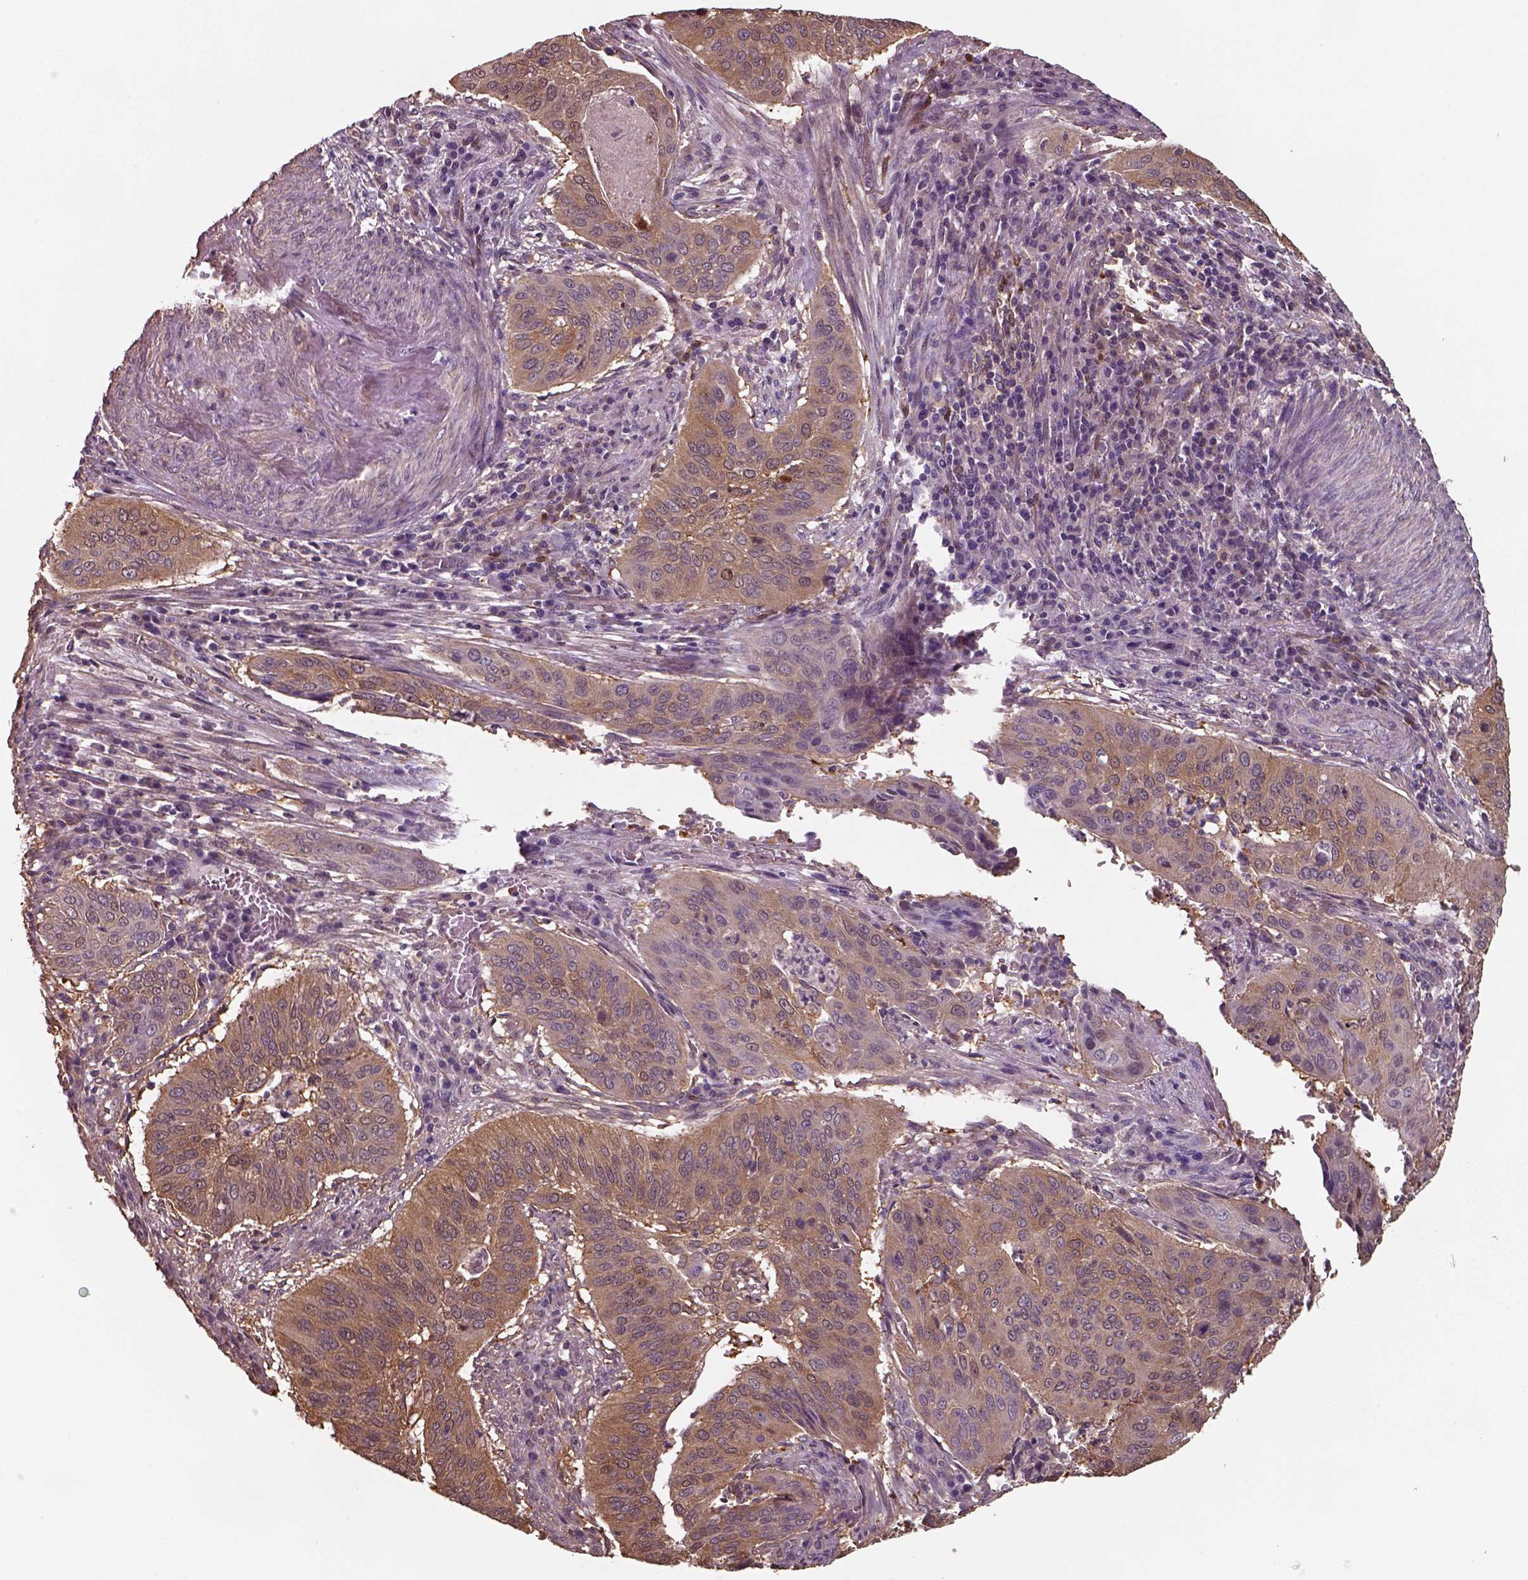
{"staining": {"intensity": "moderate", "quantity": ">75%", "location": "cytoplasmic/membranous"}, "tissue": "cervical cancer", "cell_type": "Tumor cells", "image_type": "cancer", "snomed": [{"axis": "morphology", "description": "Squamous cell carcinoma, NOS"}, {"axis": "topography", "description": "Cervix"}], "caption": "Cervical cancer (squamous cell carcinoma) tissue shows moderate cytoplasmic/membranous expression in approximately >75% of tumor cells", "gene": "ISYNA1", "patient": {"sex": "female", "age": 39}}